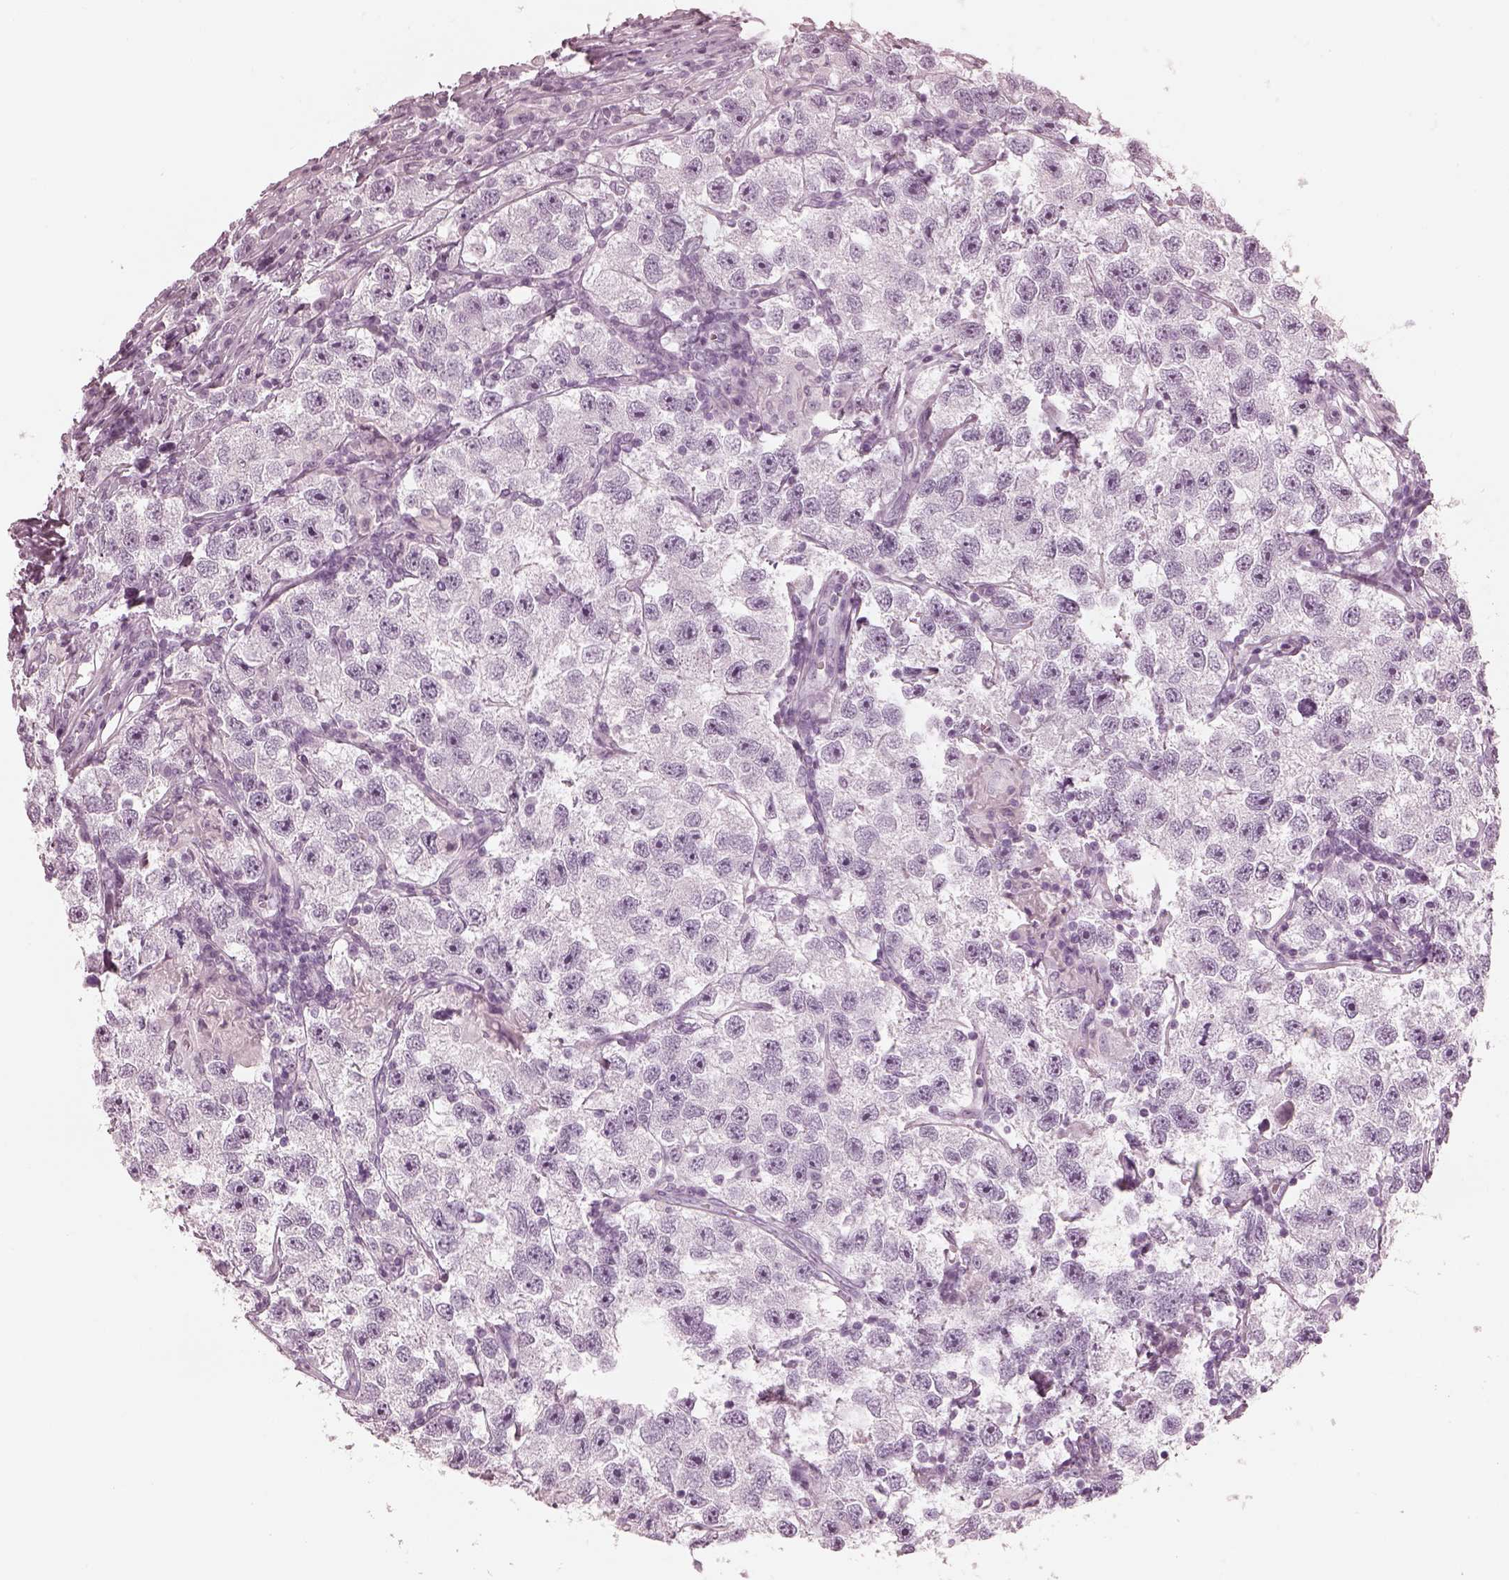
{"staining": {"intensity": "negative", "quantity": "none", "location": "none"}, "tissue": "testis cancer", "cell_type": "Tumor cells", "image_type": "cancer", "snomed": [{"axis": "morphology", "description": "Seminoma, NOS"}, {"axis": "topography", "description": "Testis"}], "caption": "An immunohistochemistry (IHC) histopathology image of testis cancer is shown. There is no staining in tumor cells of testis cancer. (DAB immunohistochemistry visualized using brightfield microscopy, high magnification).", "gene": "CSH1", "patient": {"sex": "male", "age": 26}}